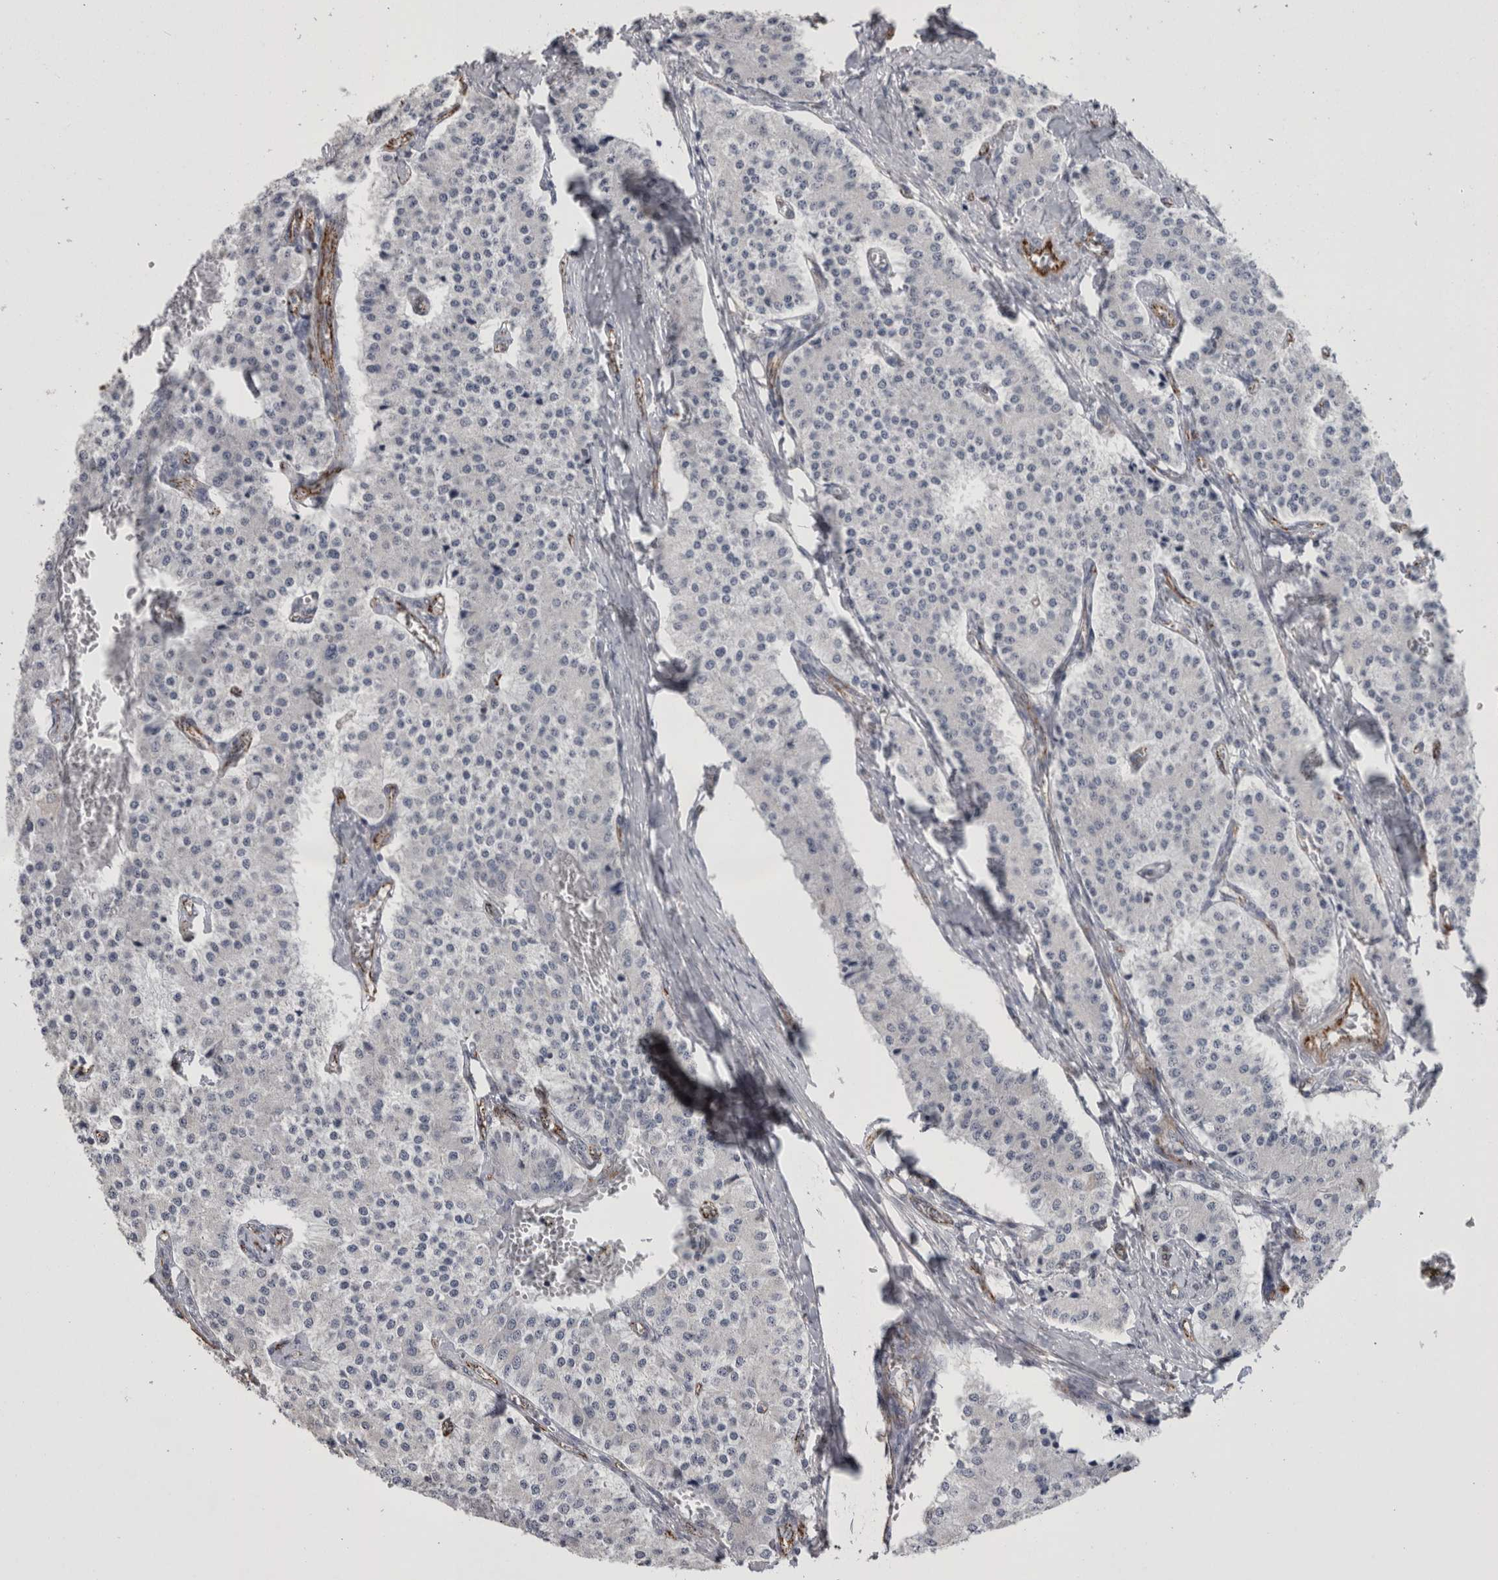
{"staining": {"intensity": "negative", "quantity": "none", "location": "none"}, "tissue": "carcinoid", "cell_type": "Tumor cells", "image_type": "cancer", "snomed": [{"axis": "morphology", "description": "Carcinoid, malignant, NOS"}, {"axis": "topography", "description": "Colon"}], "caption": "This is an immunohistochemistry image of carcinoid (malignant). There is no staining in tumor cells.", "gene": "ACOT7", "patient": {"sex": "female", "age": 52}}